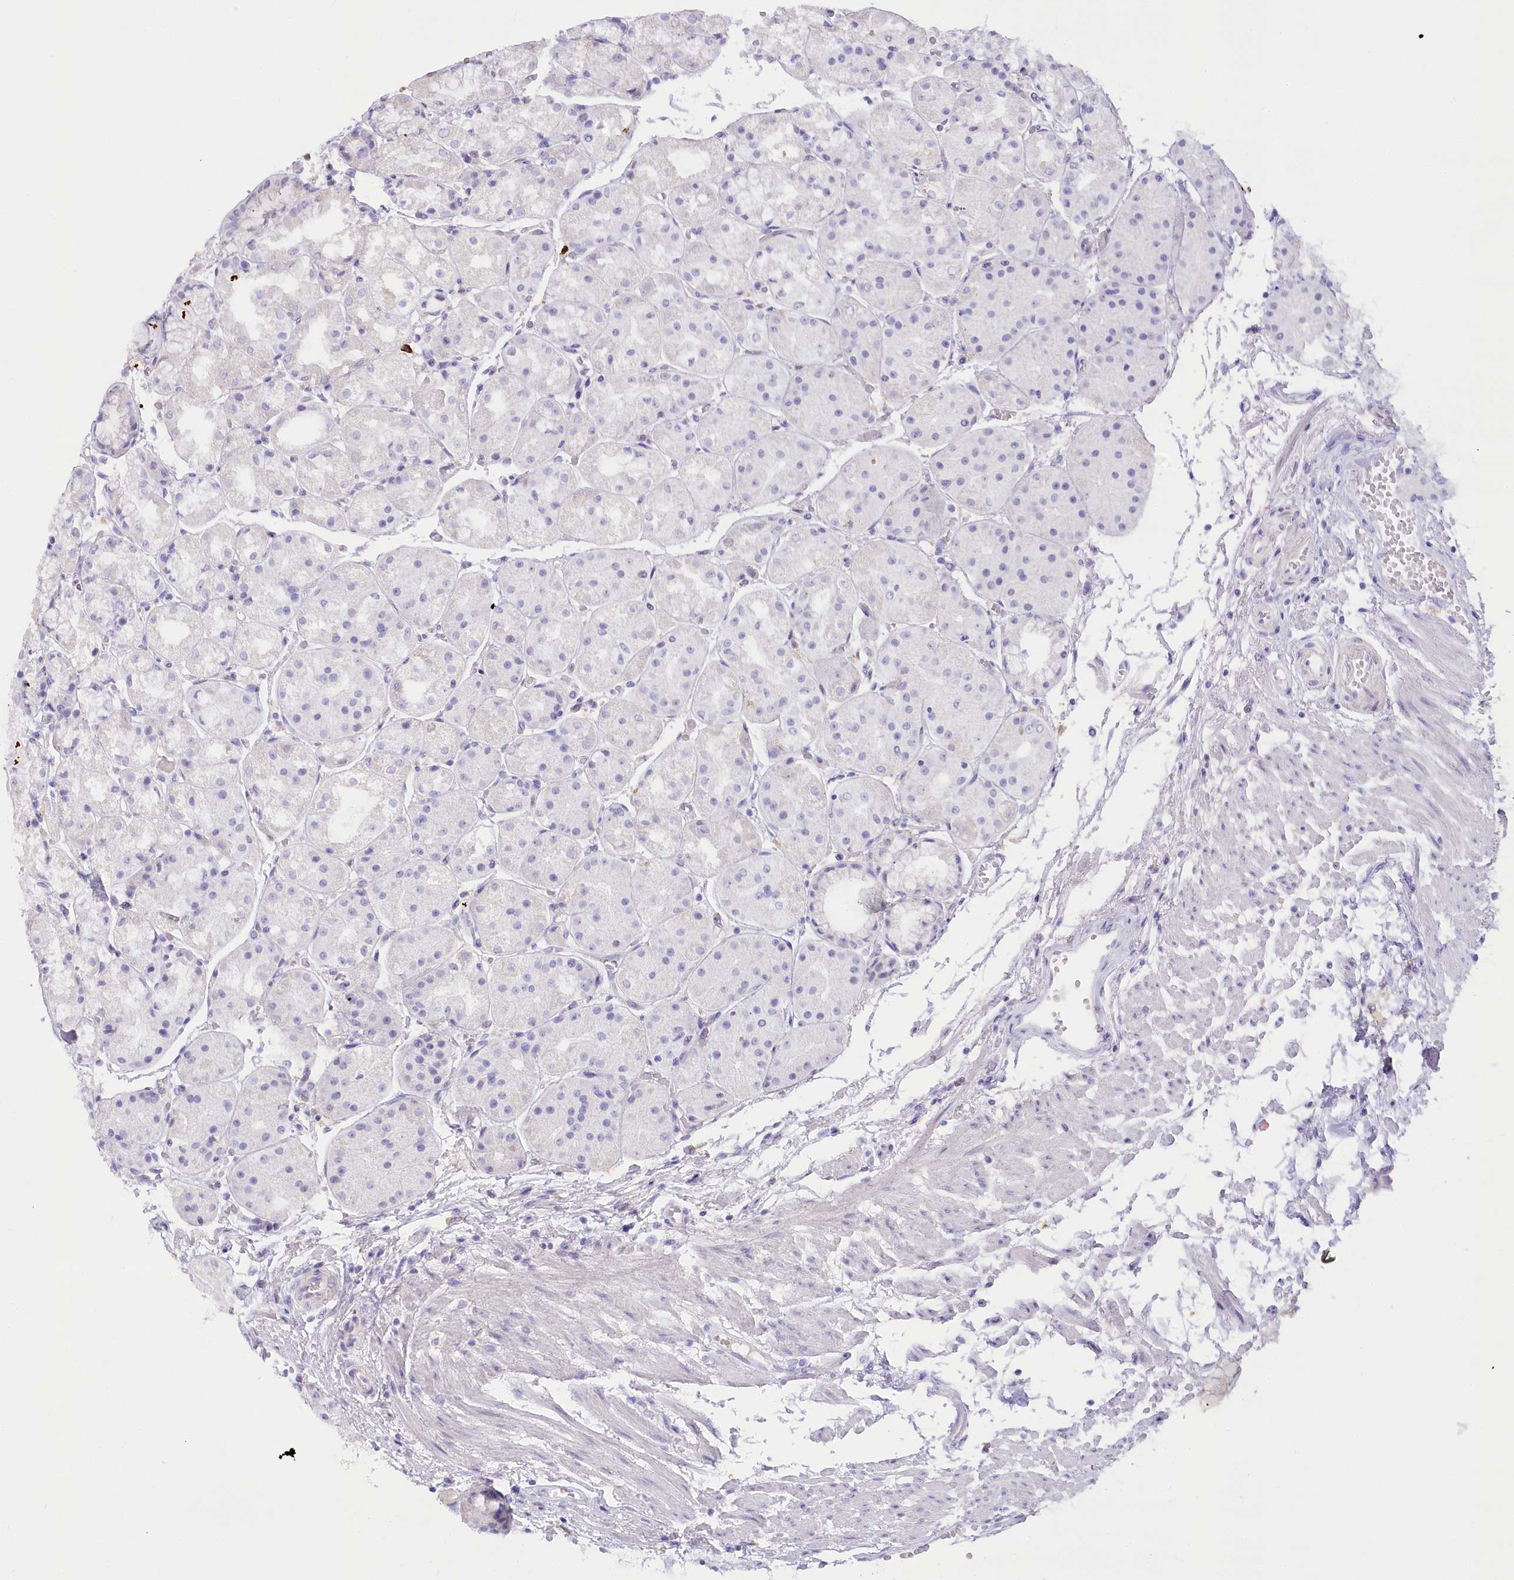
{"staining": {"intensity": "negative", "quantity": "none", "location": "none"}, "tissue": "stomach", "cell_type": "Glandular cells", "image_type": "normal", "snomed": [{"axis": "morphology", "description": "Normal tissue, NOS"}, {"axis": "topography", "description": "Stomach, upper"}], "caption": "Immunohistochemistry photomicrograph of normal human stomach stained for a protein (brown), which exhibits no positivity in glandular cells.", "gene": "MYOZ1", "patient": {"sex": "male", "age": 72}}